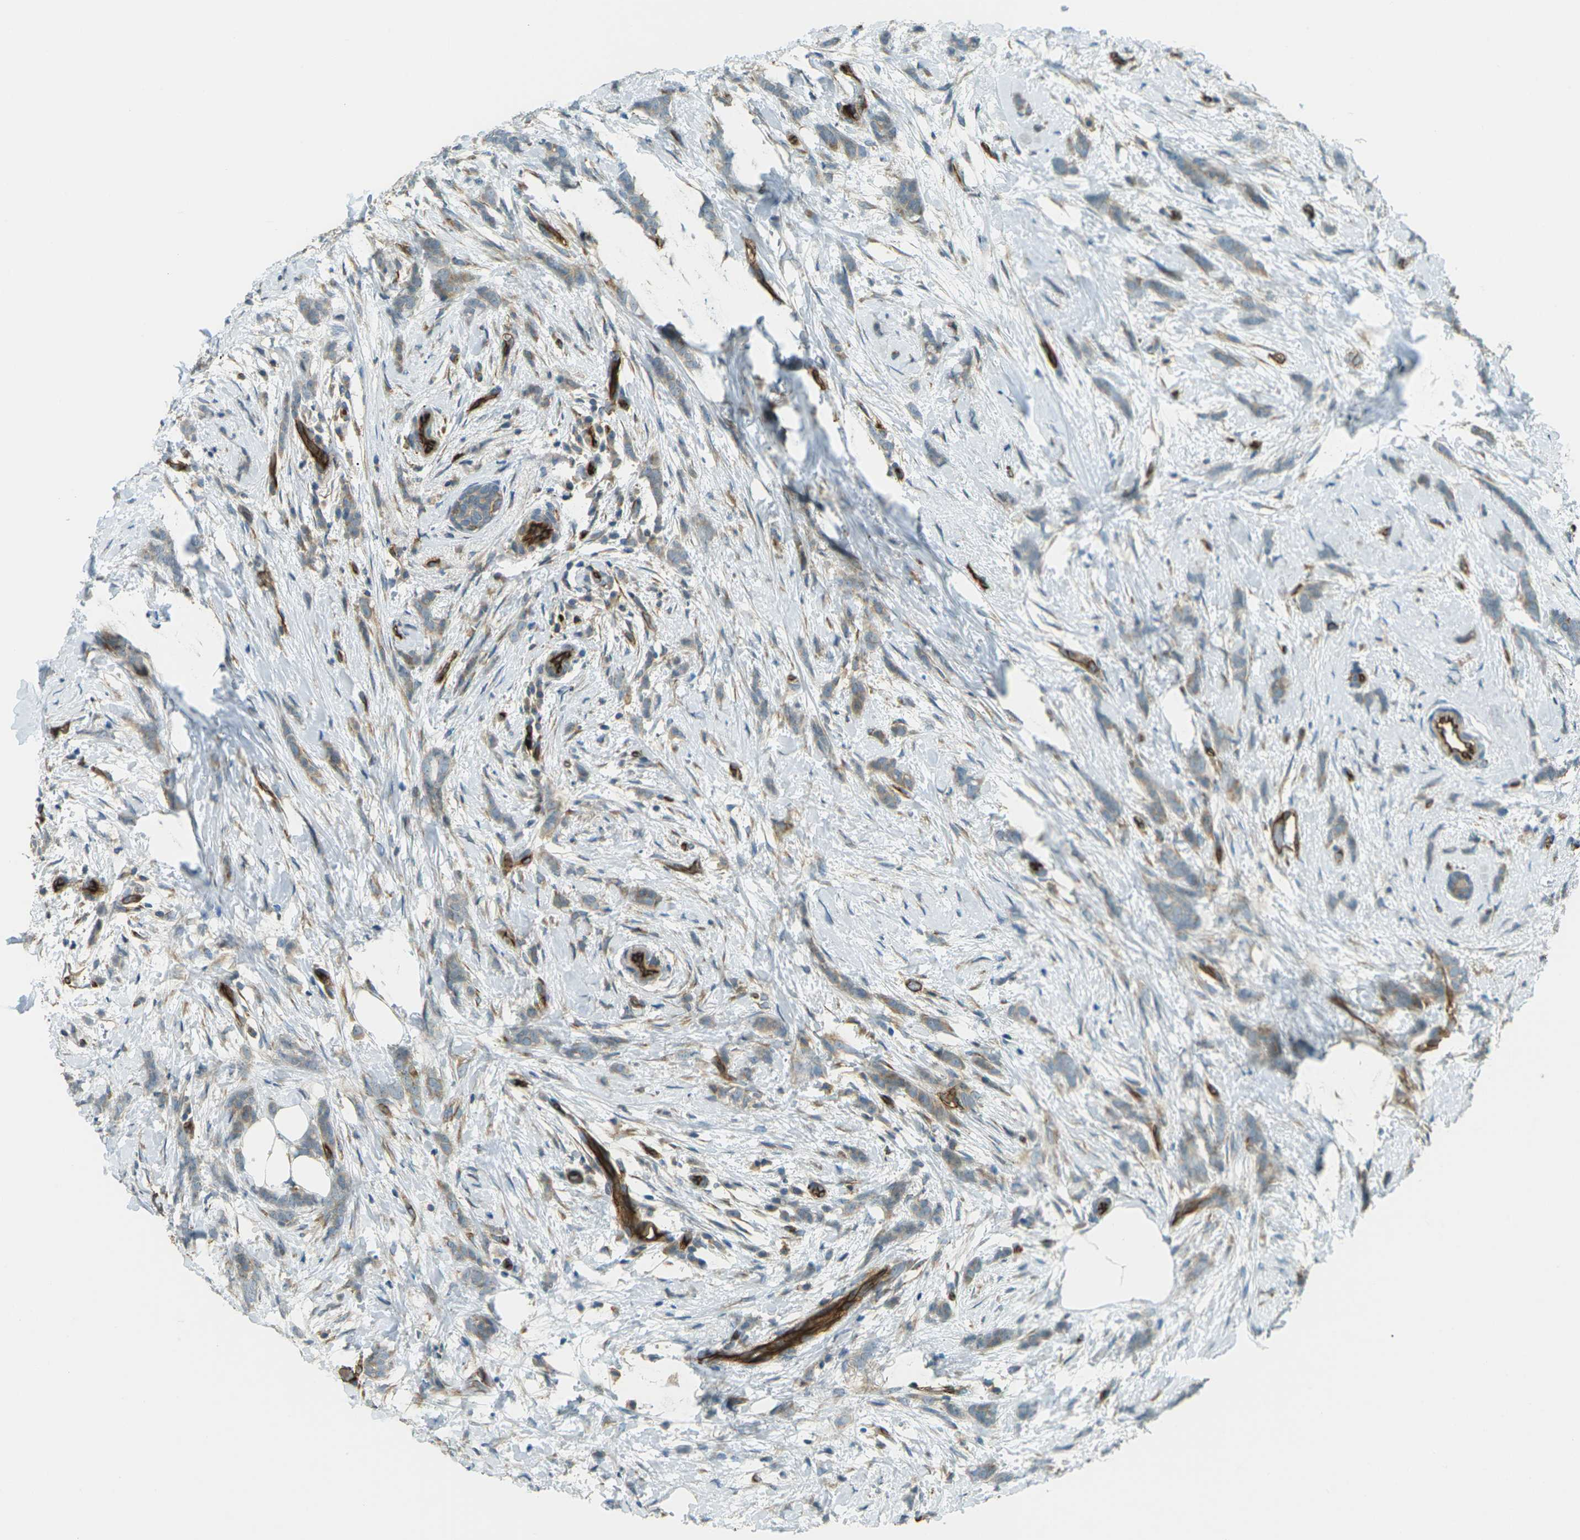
{"staining": {"intensity": "moderate", "quantity": ">75%", "location": "cytoplasmic/membranous"}, "tissue": "breast cancer", "cell_type": "Tumor cells", "image_type": "cancer", "snomed": [{"axis": "morphology", "description": "Lobular carcinoma, in situ"}, {"axis": "morphology", "description": "Lobular carcinoma"}, {"axis": "topography", "description": "Breast"}], "caption": "Moderate cytoplasmic/membranous staining for a protein is identified in about >75% of tumor cells of lobular carcinoma in situ (breast) using immunohistochemistry.", "gene": "S1PR1", "patient": {"sex": "female", "age": 41}}